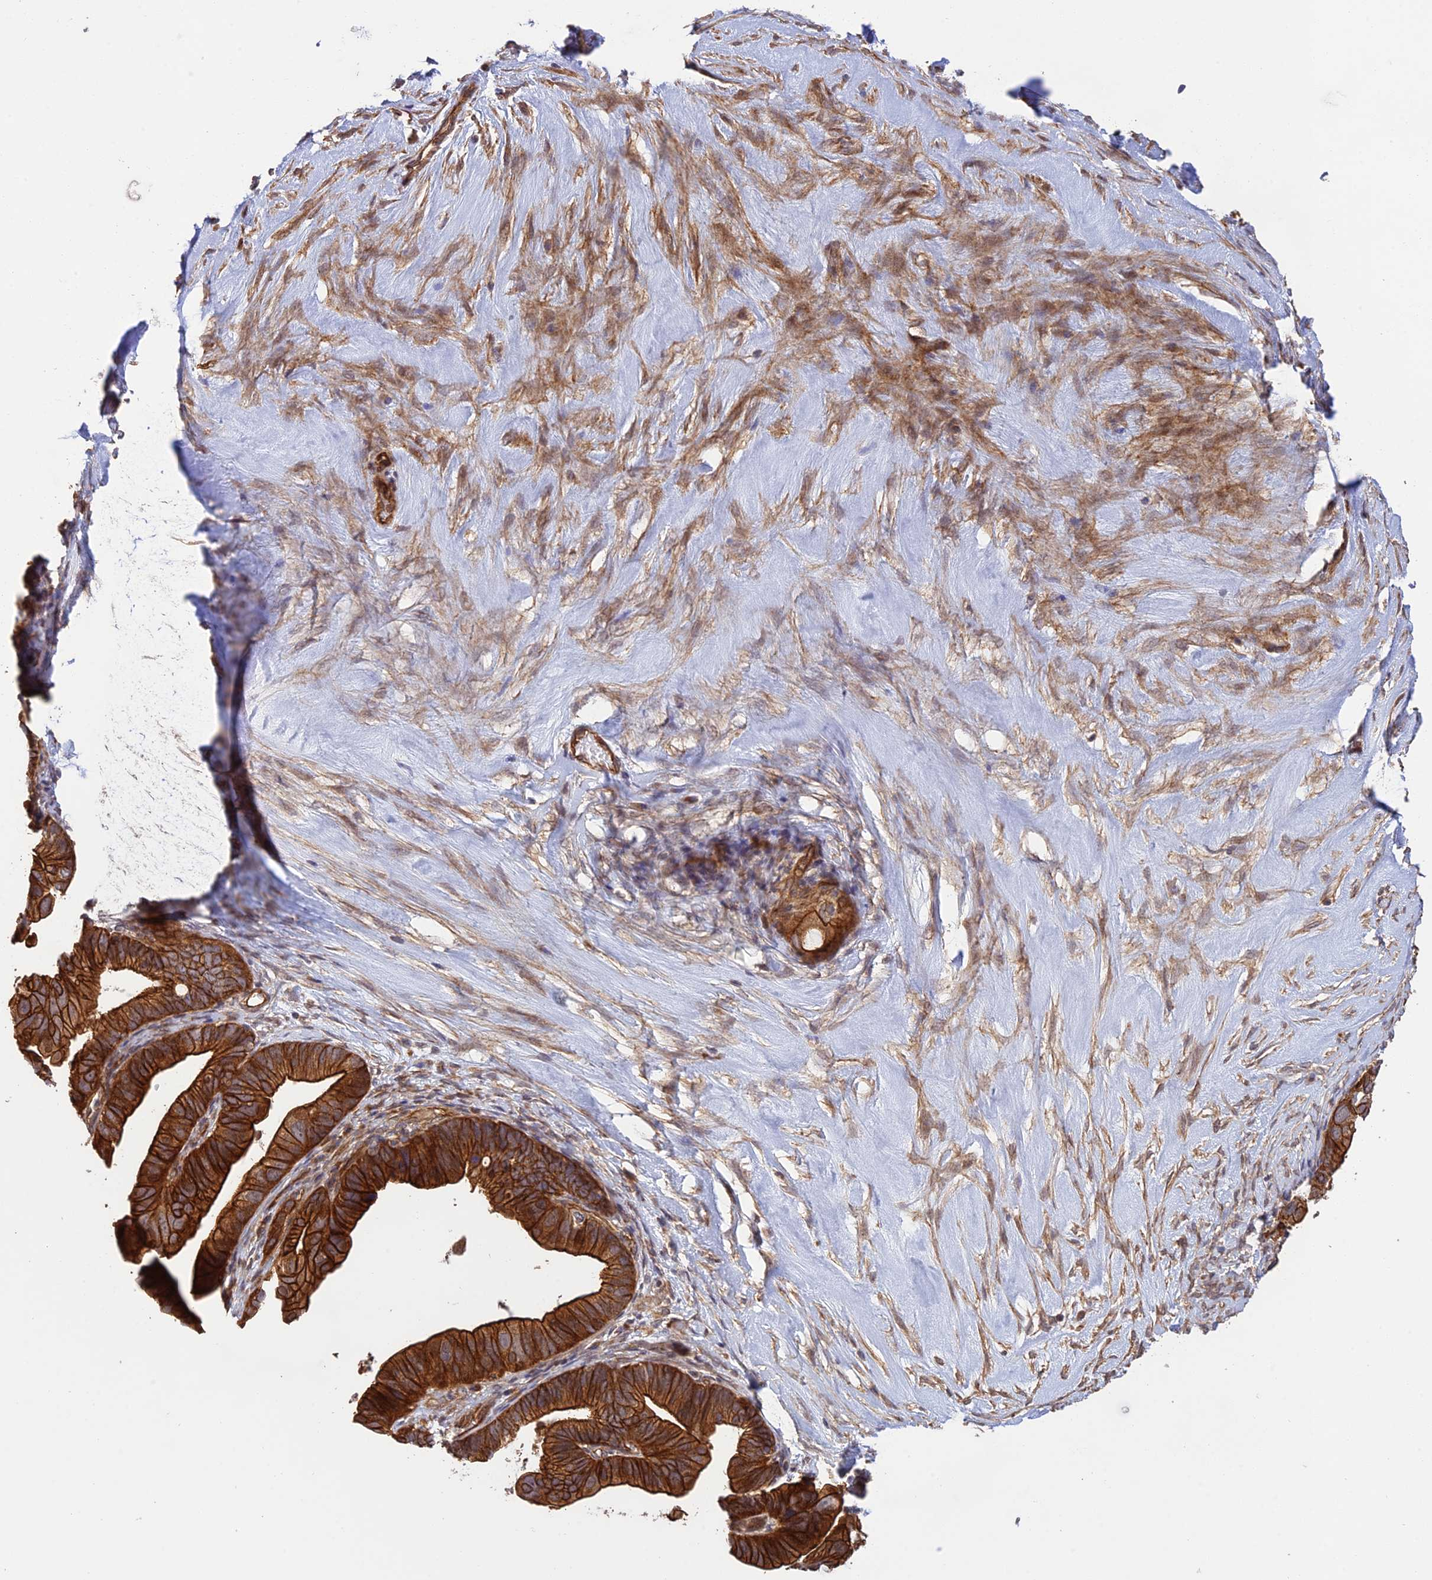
{"staining": {"intensity": "strong", "quantity": ">75%", "location": "cytoplasmic/membranous"}, "tissue": "ovarian cancer", "cell_type": "Tumor cells", "image_type": "cancer", "snomed": [{"axis": "morphology", "description": "Cystadenocarcinoma, serous, NOS"}, {"axis": "topography", "description": "Ovary"}], "caption": "An immunohistochemistry photomicrograph of neoplastic tissue is shown. Protein staining in brown shows strong cytoplasmic/membranous positivity in ovarian cancer (serous cystadenocarcinoma) within tumor cells.", "gene": "HOMER2", "patient": {"sex": "female", "age": 56}}